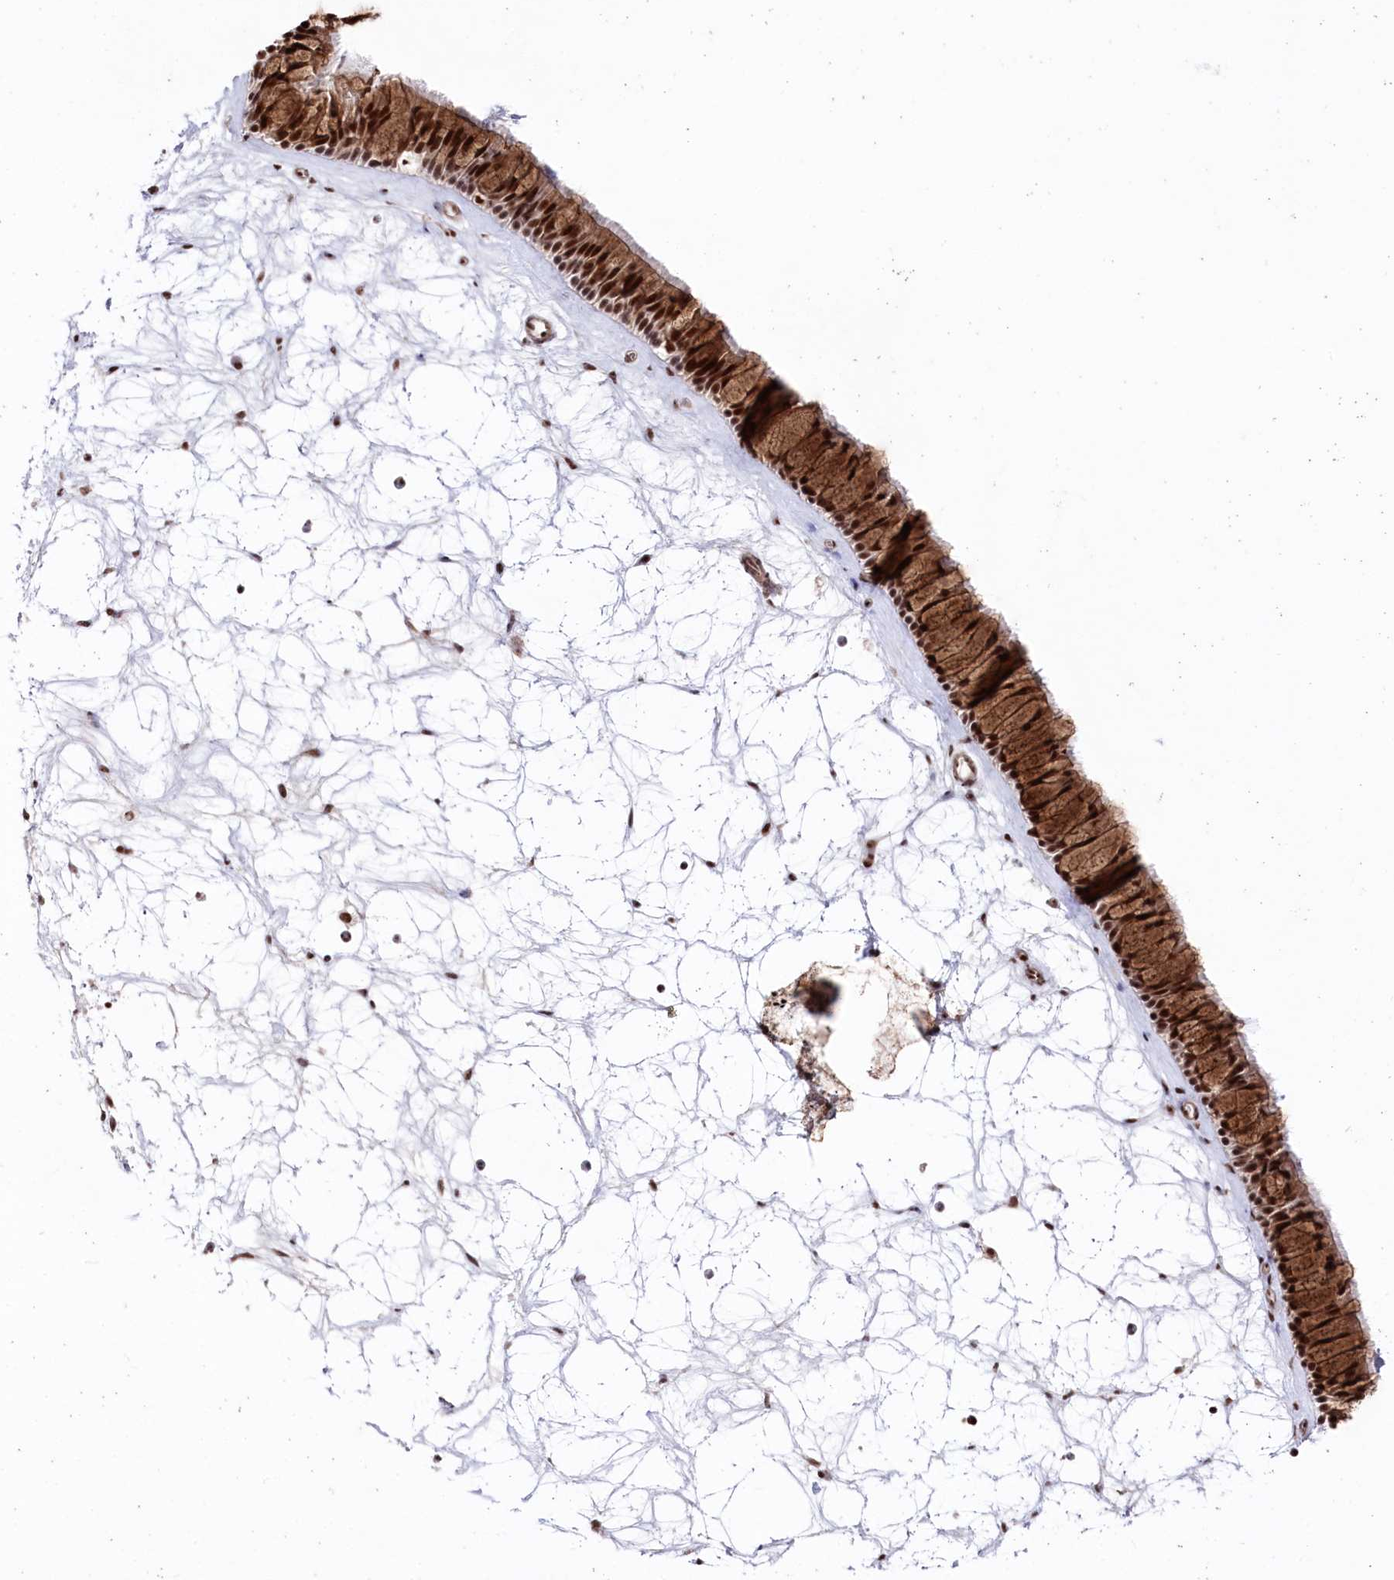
{"staining": {"intensity": "strong", "quantity": ">75%", "location": "cytoplasmic/membranous,nuclear"}, "tissue": "nasopharynx", "cell_type": "Respiratory epithelial cells", "image_type": "normal", "snomed": [{"axis": "morphology", "description": "Normal tissue, NOS"}, {"axis": "topography", "description": "Nasopharynx"}], "caption": "Immunohistochemistry (IHC) image of benign human nasopharynx stained for a protein (brown), which displays high levels of strong cytoplasmic/membranous,nuclear staining in about >75% of respiratory epithelial cells.", "gene": "POLR2H", "patient": {"sex": "male", "age": 64}}